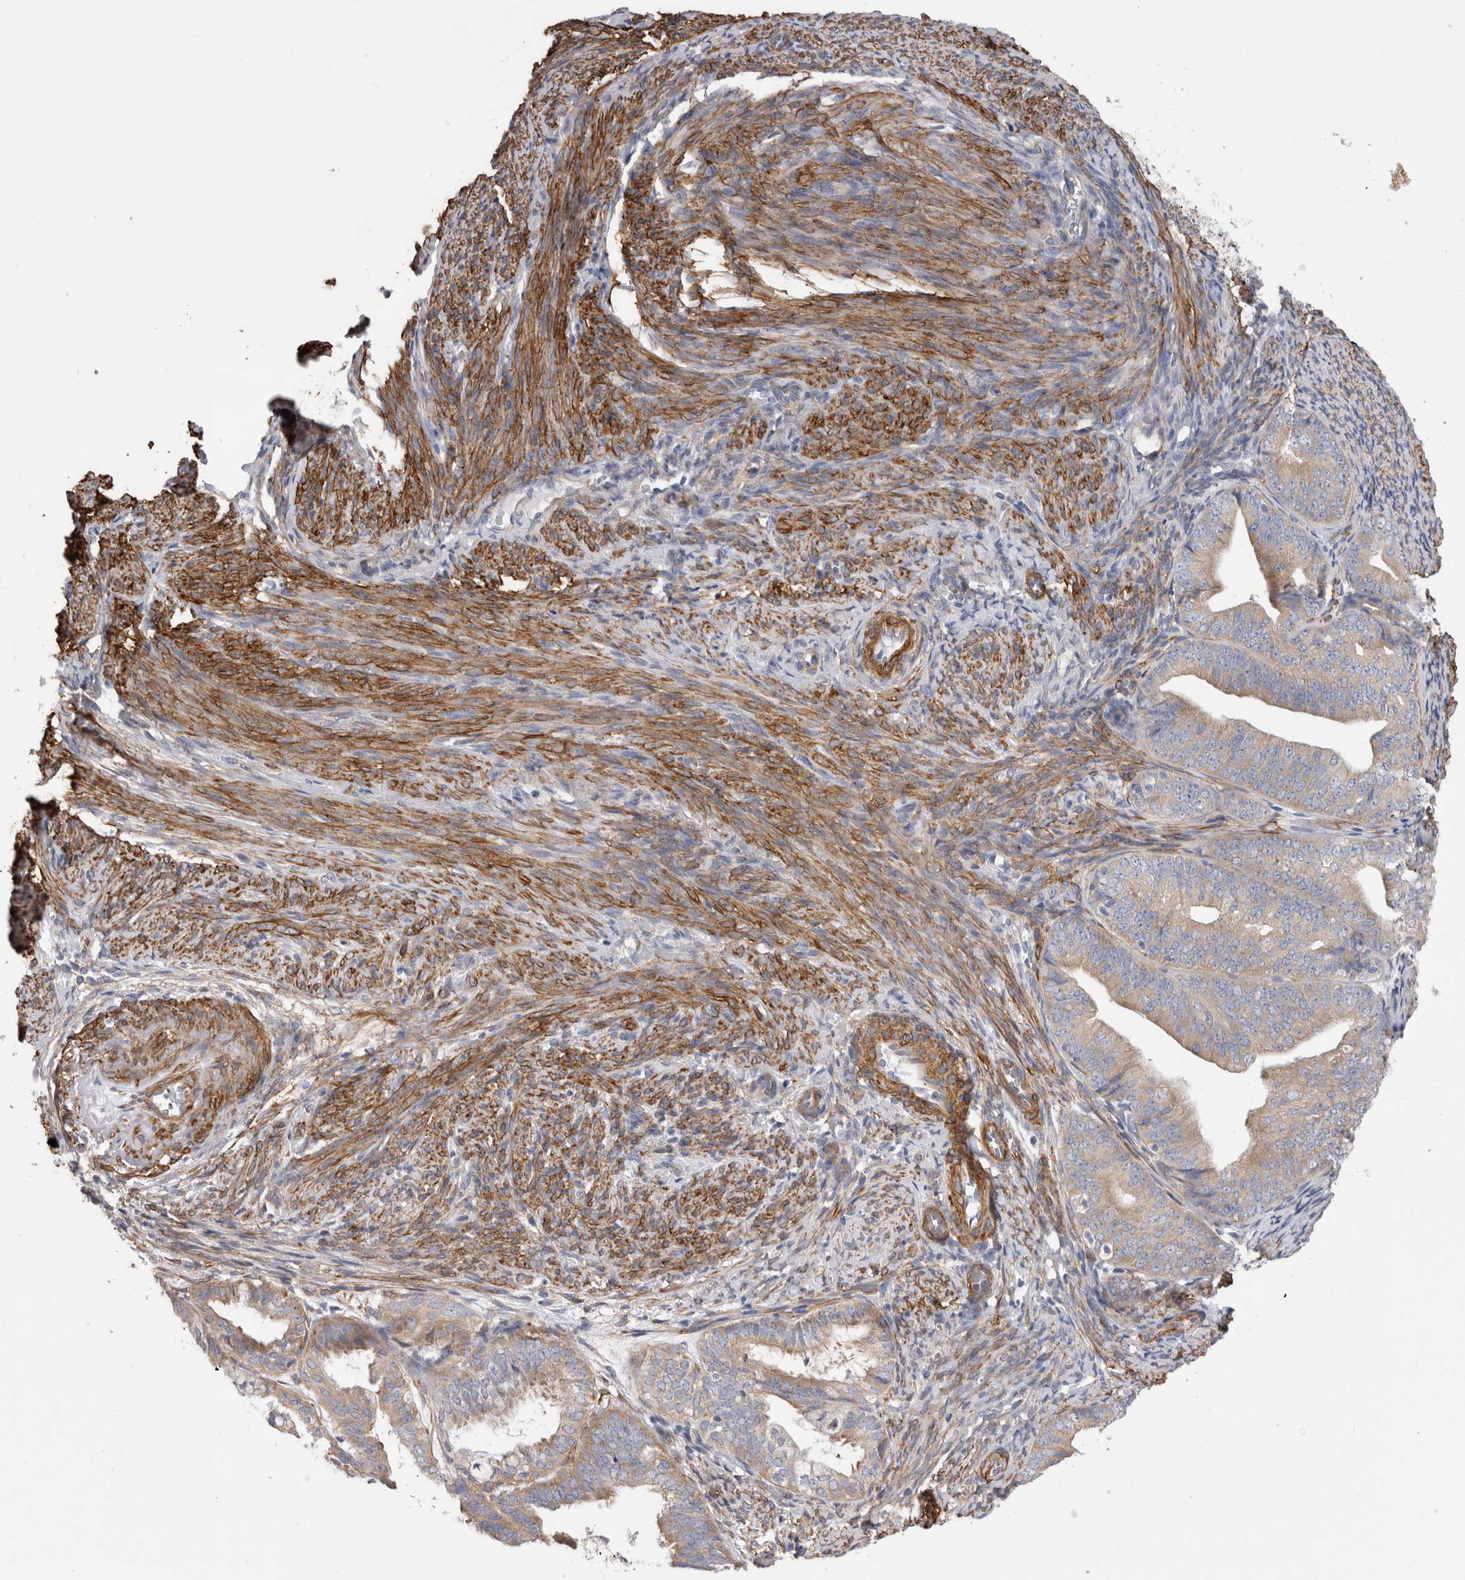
{"staining": {"intensity": "weak", "quantity": ">75%", "location": "cytoplasmic/membranous"}, "tissue": "endometrial cancer", "cell_type": "Tumor cells", "image_type": "cancer", "snomed": [{"axis": "morphology", "description": "Adenocarcinoma, NOS"}, {"axis": "topography", "description": "Endometrium"}], "caption": "A low amount of weak cytoplasmic/membranous expression is present in about >75% of tumor cells in endometrial adenocarcinoma tissue.", "gene": "EPRS1", "patient": {"sex": "female", "age": 63}}